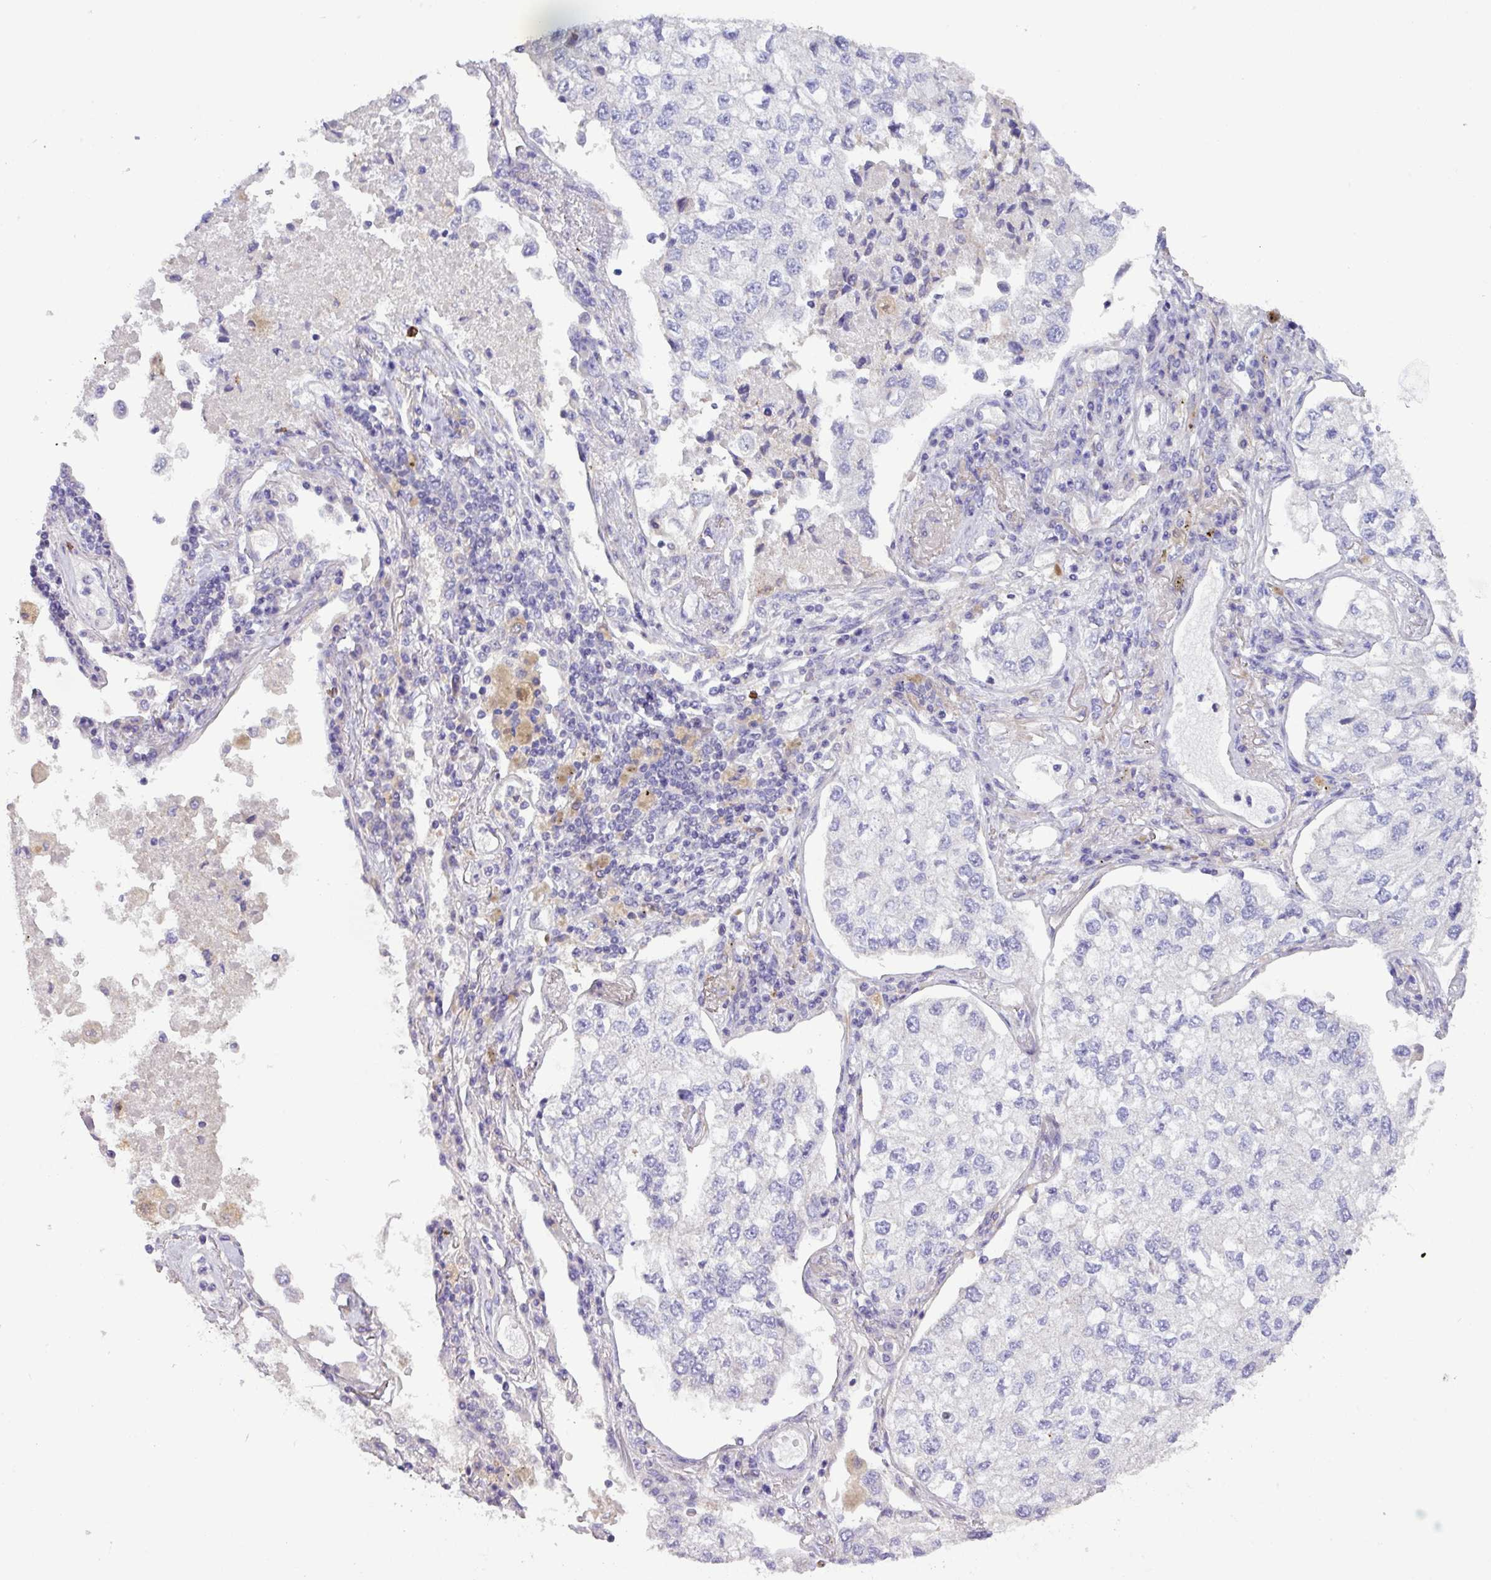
{"staining": {"intensity": "negative", "quantity": "none", "location": "none"}, "tissue": "lung cancer", "cell_type": "Tumor cells", "image_type": "cancer", "snomed": [{"axis": "morphology", "description": "Adenocarcinoma, NOS"}, {"axis": "topography", "description": "Lung"}], "caption": "Immunohistochemistry (IHC) histopathology image of neoplastic tissue: lung cancer (adenocarcinoma) stained with DAB (3,3'-diaminobenzidine) demonstrates no significant protein expression in tumor cells. (Immunohistochemistry, brightfield microscopy, high magnification).", "gene": "MRM2", "patient": {"sex": "male", "age": 63}}